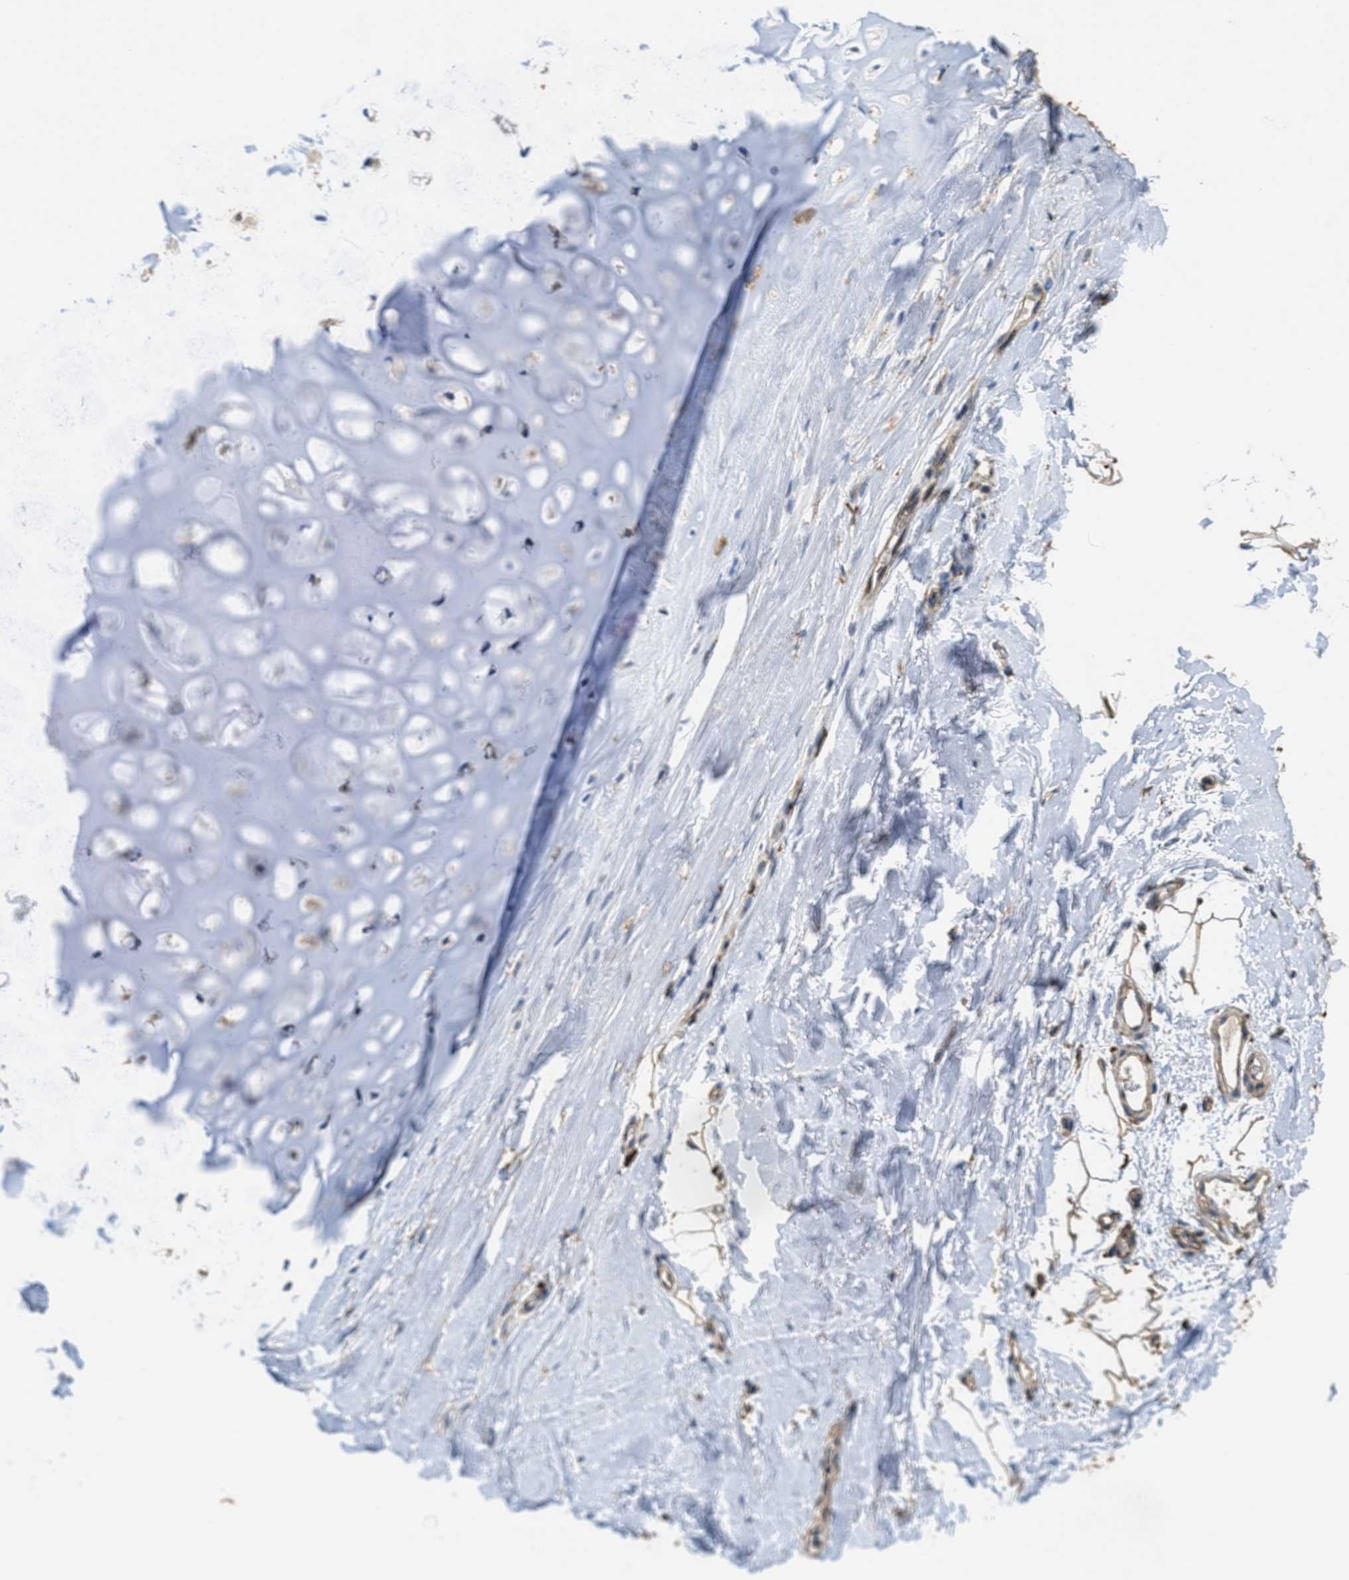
{"staining": {"intensity": "moderate", "quantity": ">75%", "location": "cytoplasmic/membranous"}, "tissue": "adipose tissue", "cell_type": "Adipocytes", "image_type": "normal", "snomed": [{"axis": "morphology", "description": "Normal tissue, NOS"}, {"axis": "topography", "description": "Cartilage tissue"}, {"axis": "topography", "description": "Bronchus"}], "caption": "Protein staining by immunohistochemistry (IHC) reveals moderate cytoplasmic/membranous expression in about >75% of adipocytes in benign adipose tissue.", "gene": "BMPR2", "patient": {"sex": "female", "age": 53}}